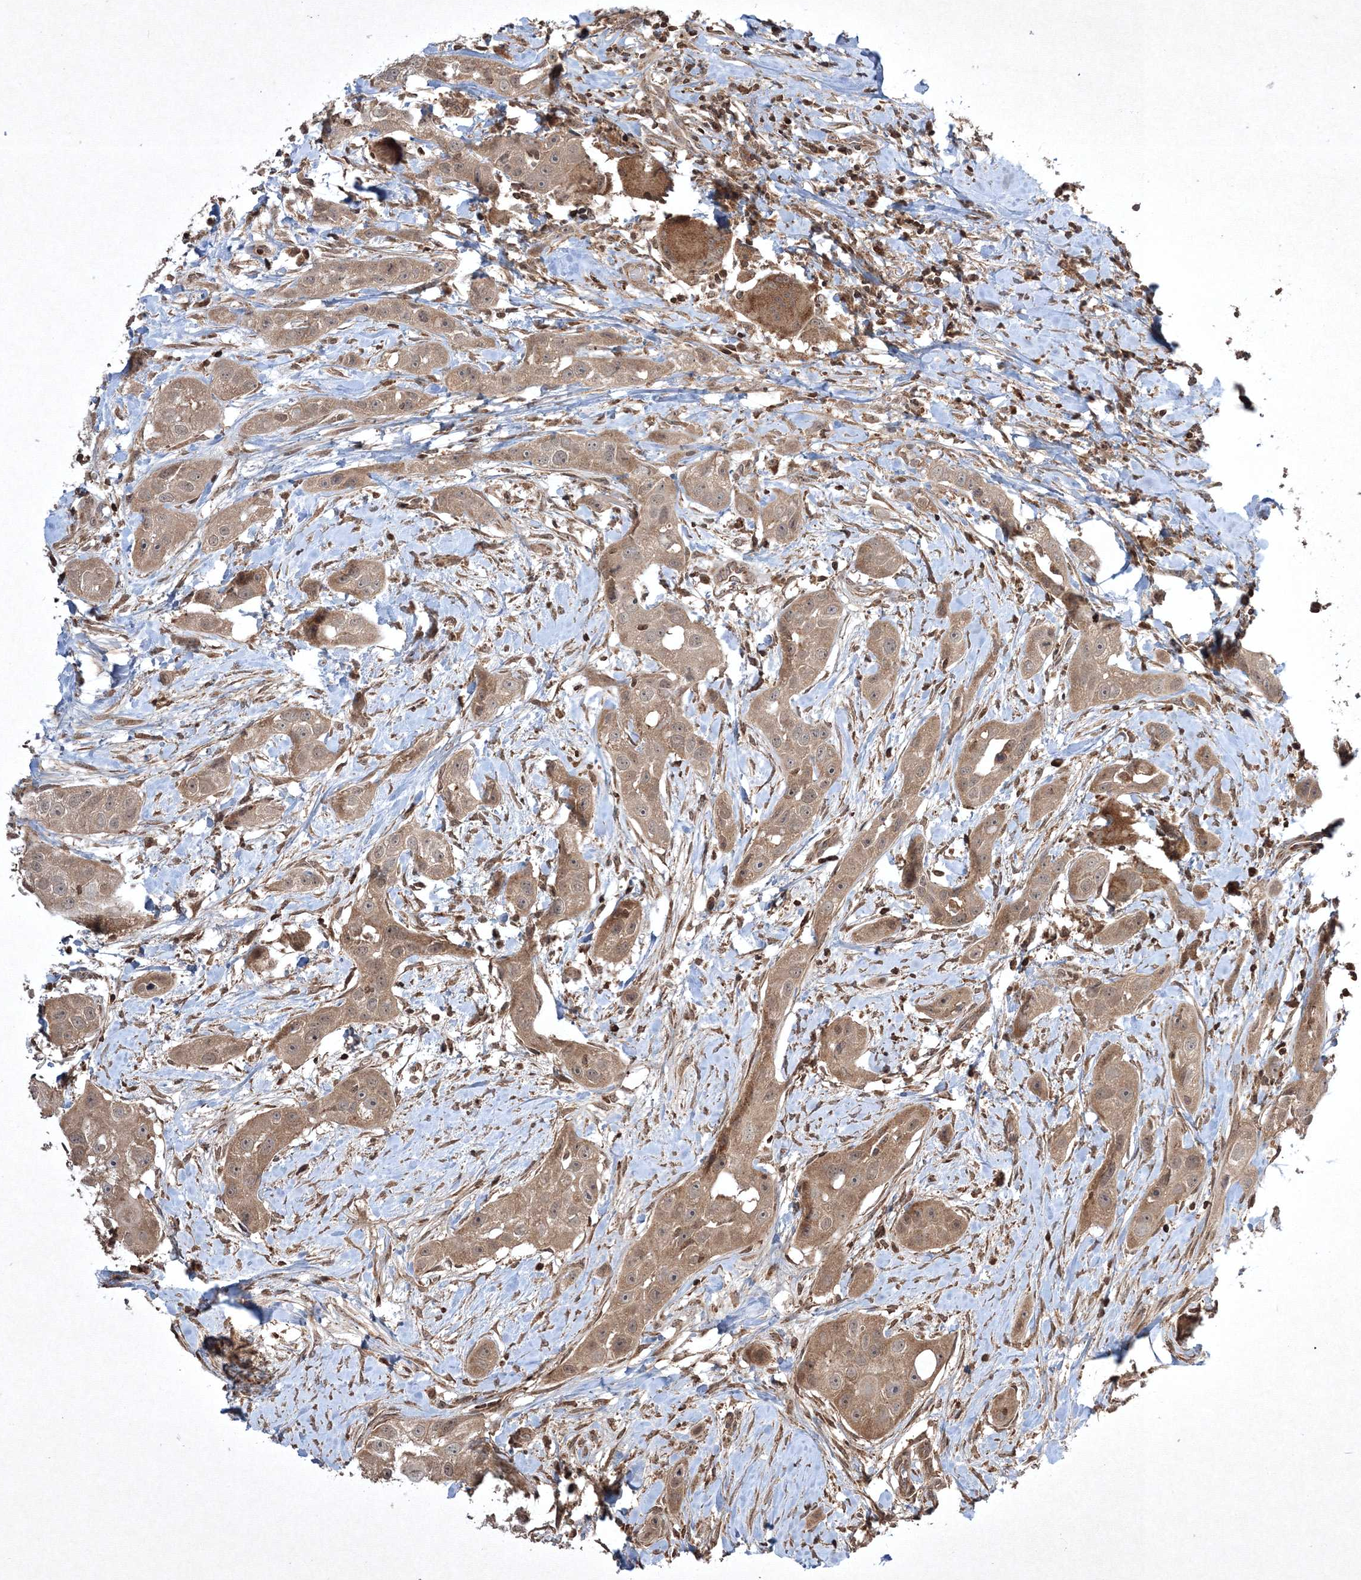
{"staining": {"intensity": "moderate", "quantity": ">75%", "location": "cytoplasmic/membranous"}, "tissue": "head and neck cancer", "cell_type": "Tumor cells", "image_type": "cancer", "snomed": [{"axis": "morphology", "description": "Normal tissue, NOS"}, {"axis": "morphology", "description": "Squamous cell carcinoma, NOS"}, {"axis": "topography", "description": "Skeletal muscle"}, {"axis": "topography", "description": "Head-Neck"}], "caption": "Protein staining of head and neck cancer tissue reveals moderate cytoplasmic/membranous expression in about >75% of tumor cells.", "gene": "PLTP", "patient": {"sex": "male", "age": 51}}